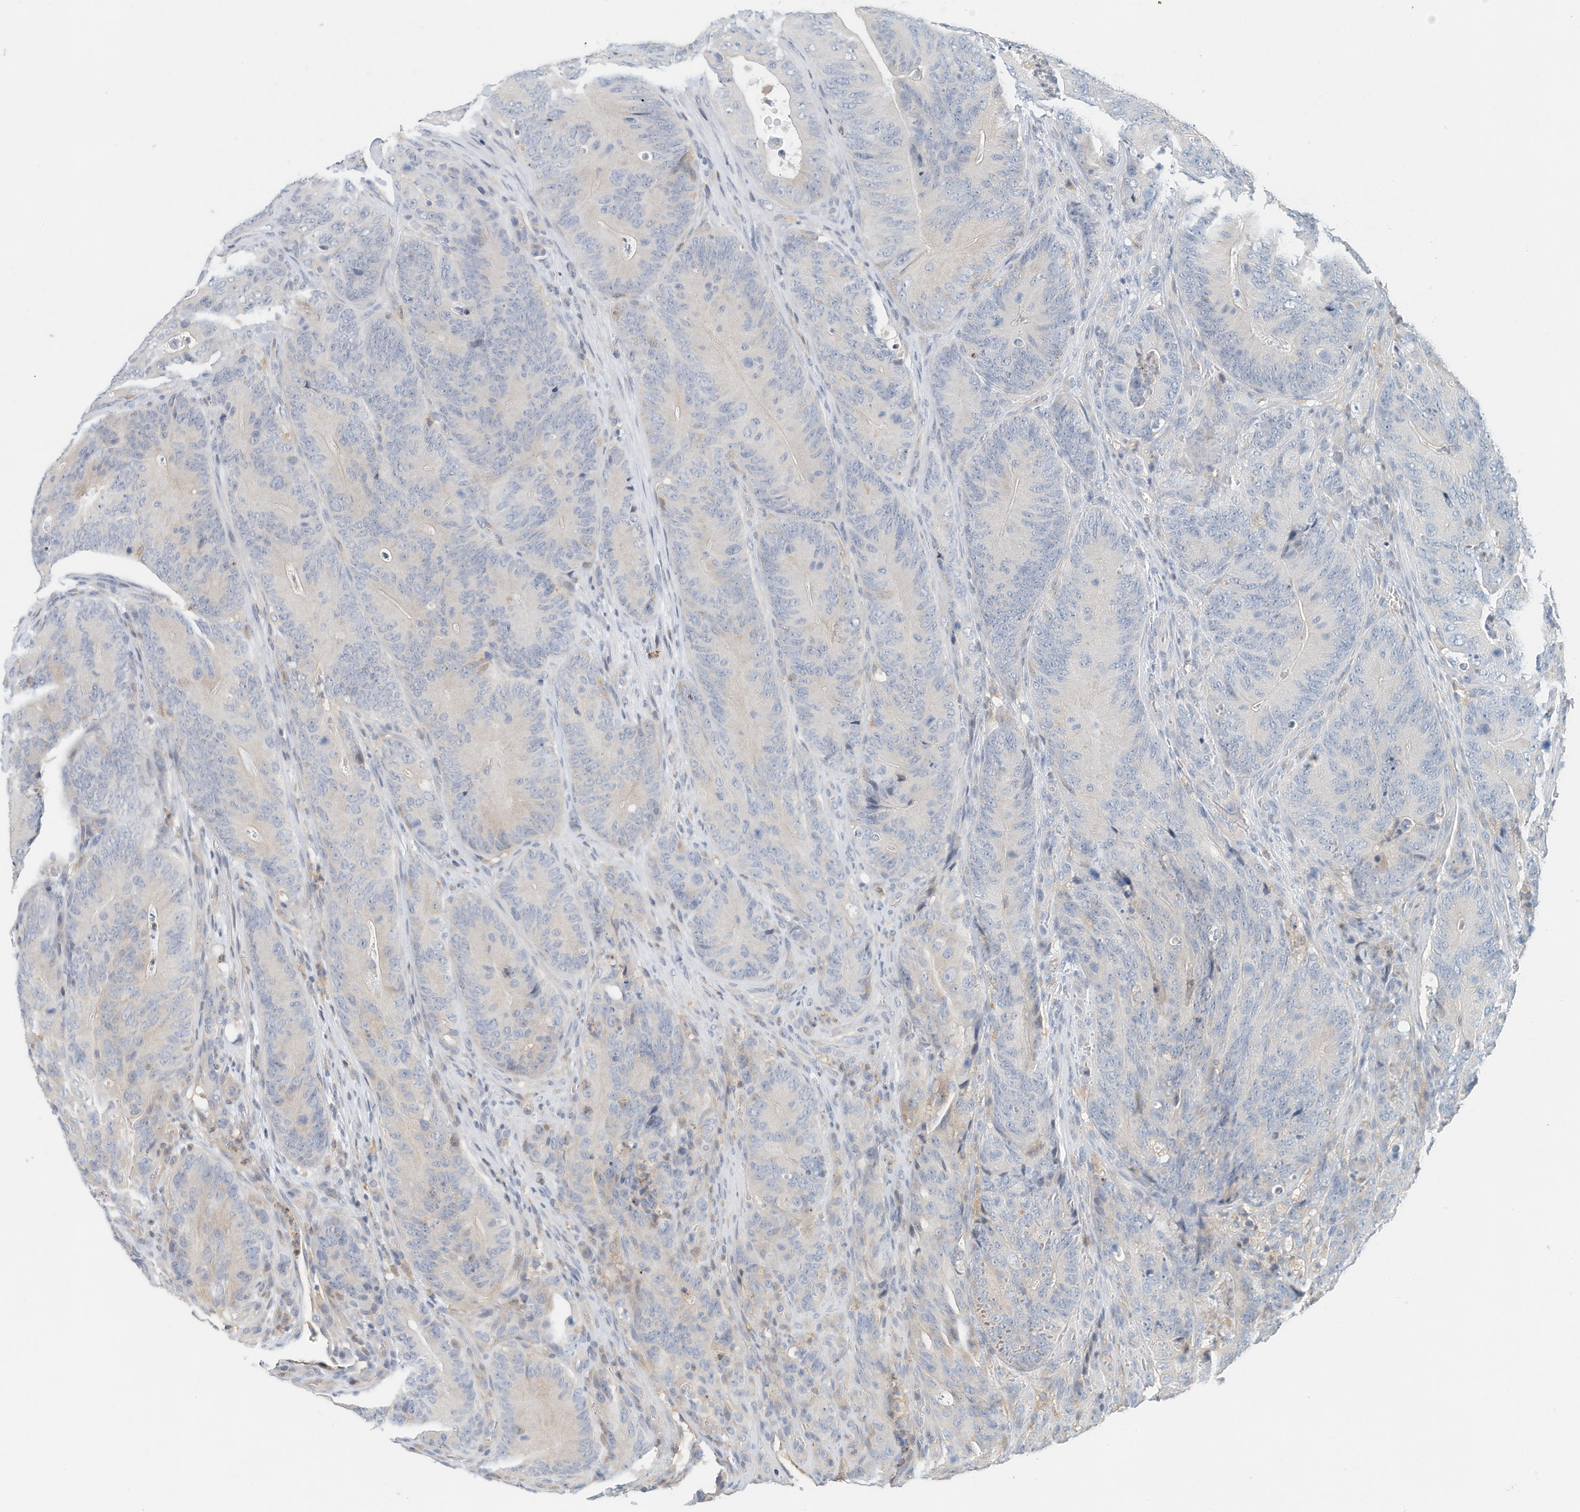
{"staining": {"intensity": "negative", "quantity": "none", "location": "none"}, "tissue": "colorectal cancer", "cell_type": "Tumor cells", "image_type": "cancer", "snomed": [{"axis": "morphology", "description": "Normal tissue, NOS"}, {"axis": "topography", "description": "Colon"}], "caption": "Tumor cells show no significant staining in colorectal cancer.", "gene": "MICAL1", "patient": {"sex": "female", "age": 82}}